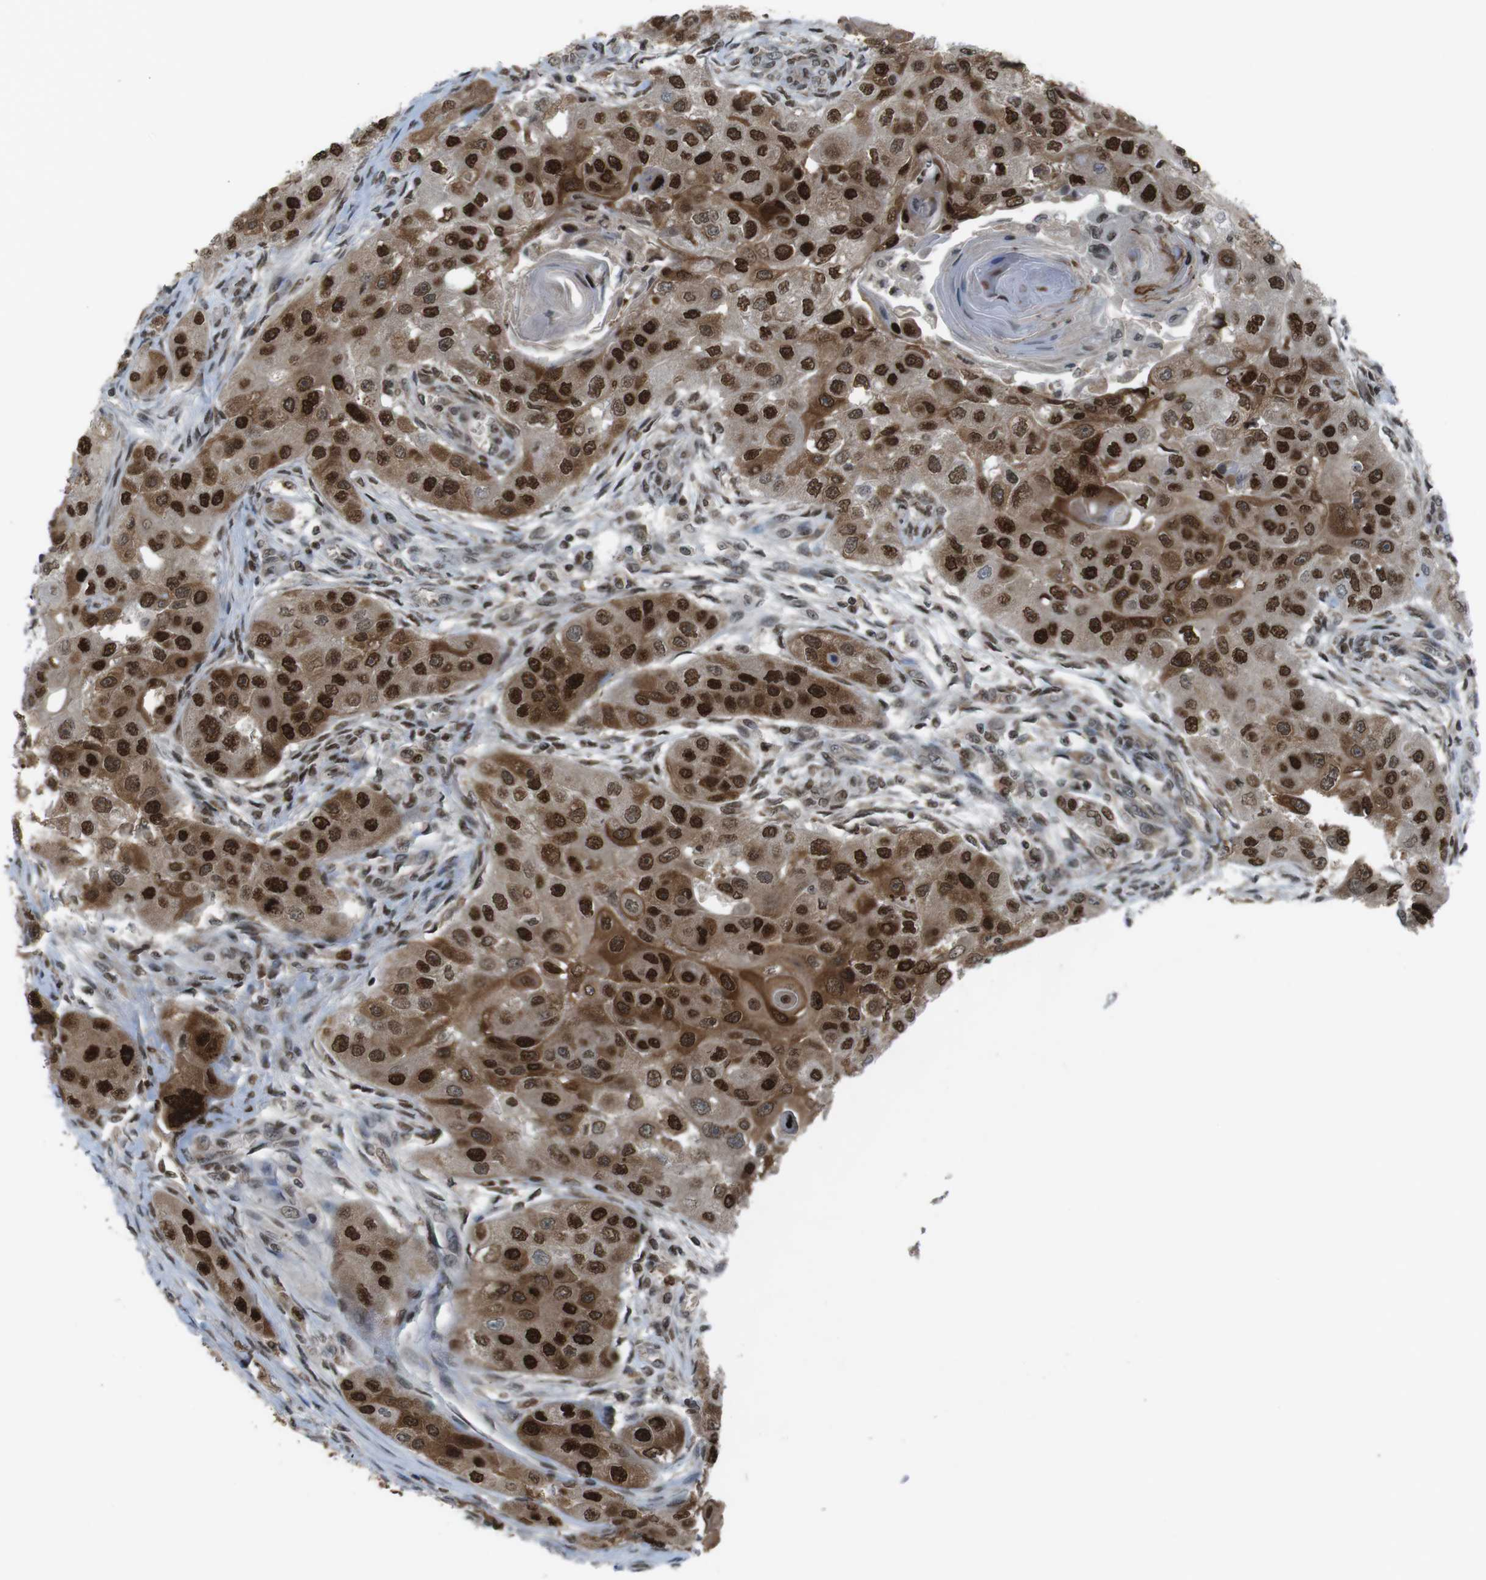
{"staining": {"intensity": "strong", "quantity": ">75%", "location": "cytoplasmic/membranous,nuclear"}, "tissue": "head and neck cancer", "cell_type": "Tumor cells", "image_type": "cancer", "snomed": [{"axis": "morphology", "description": "Normal tissue, NOS"}, {"axis": "morphology", "description": "Squamous cell carcinoma, NOS"}, {"axis": "topography", "description": "Skeletal muscle"}, {"axis": "topography", "description": "Head-Neck"}], "caption": "Protein positivity by immunohistochemistry (IHC) demonstrates strong cytoplasmic/membranous and nuclear positivity in about >75% of tumor cells in head and neck cancer. Immunohistochemistry (ihc) stains the protein of interest in brown and the nuclei are stained blue.", "gene": "SUB1", "patient": {"sex": "male", "age": 51}}